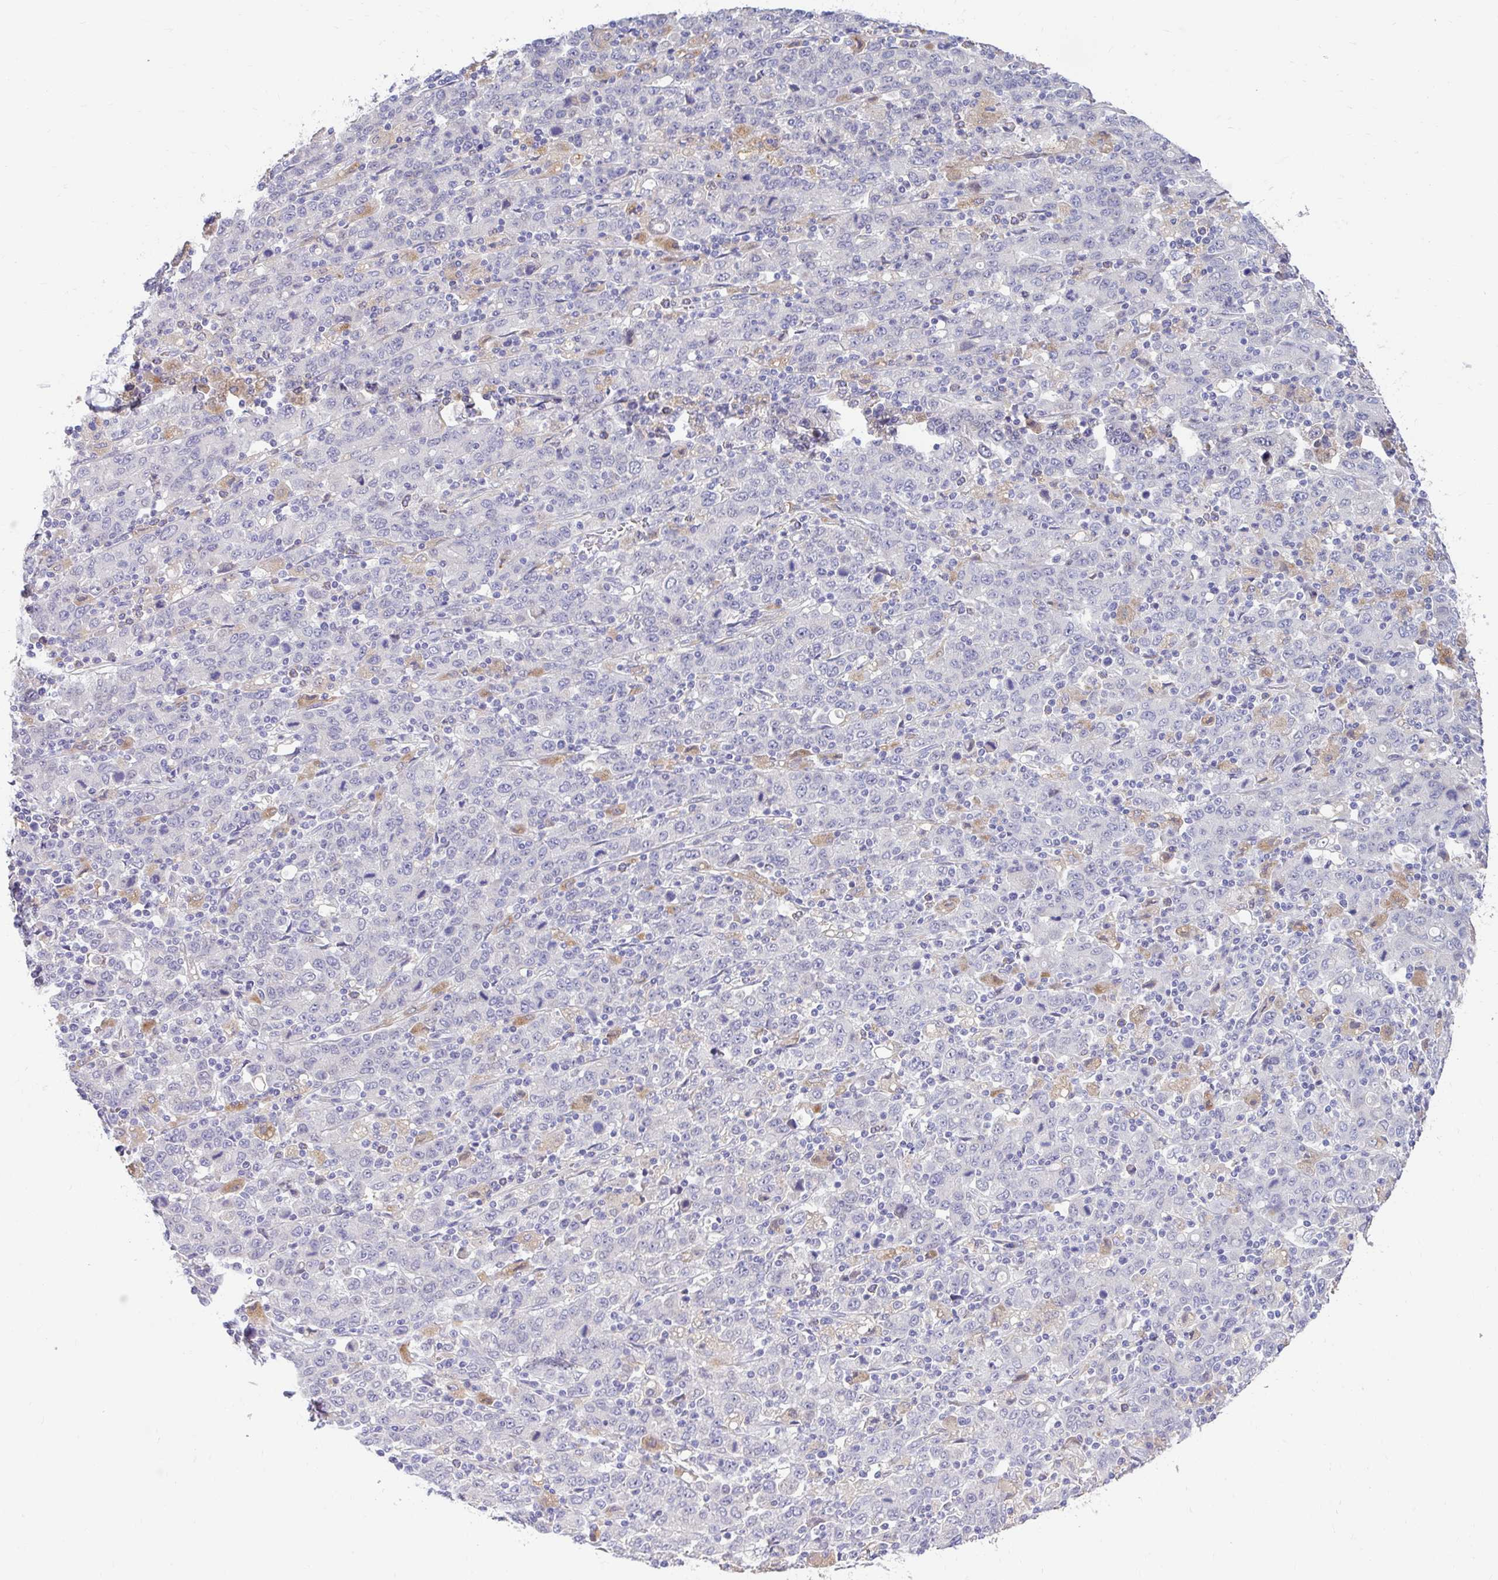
{"staining": {"intensity": "negative", "quantity": "none", "location": "none"}, "tissue": "stomach cancer", "cell_type": "Tumor cells", "image_type": "cancer", "snomed": [{"axis": "morphology", "description": "Adenocarcinoma, NOS"}, {"axis": "topography", "description": "Stomach, upper"}], "caption": "This is an immunohistochemistry histopathology image of stomach cancer. There is no expression in tumor cells.", "gene": "ZNF33A", "patient": {"sex": "male", "age": 69}}